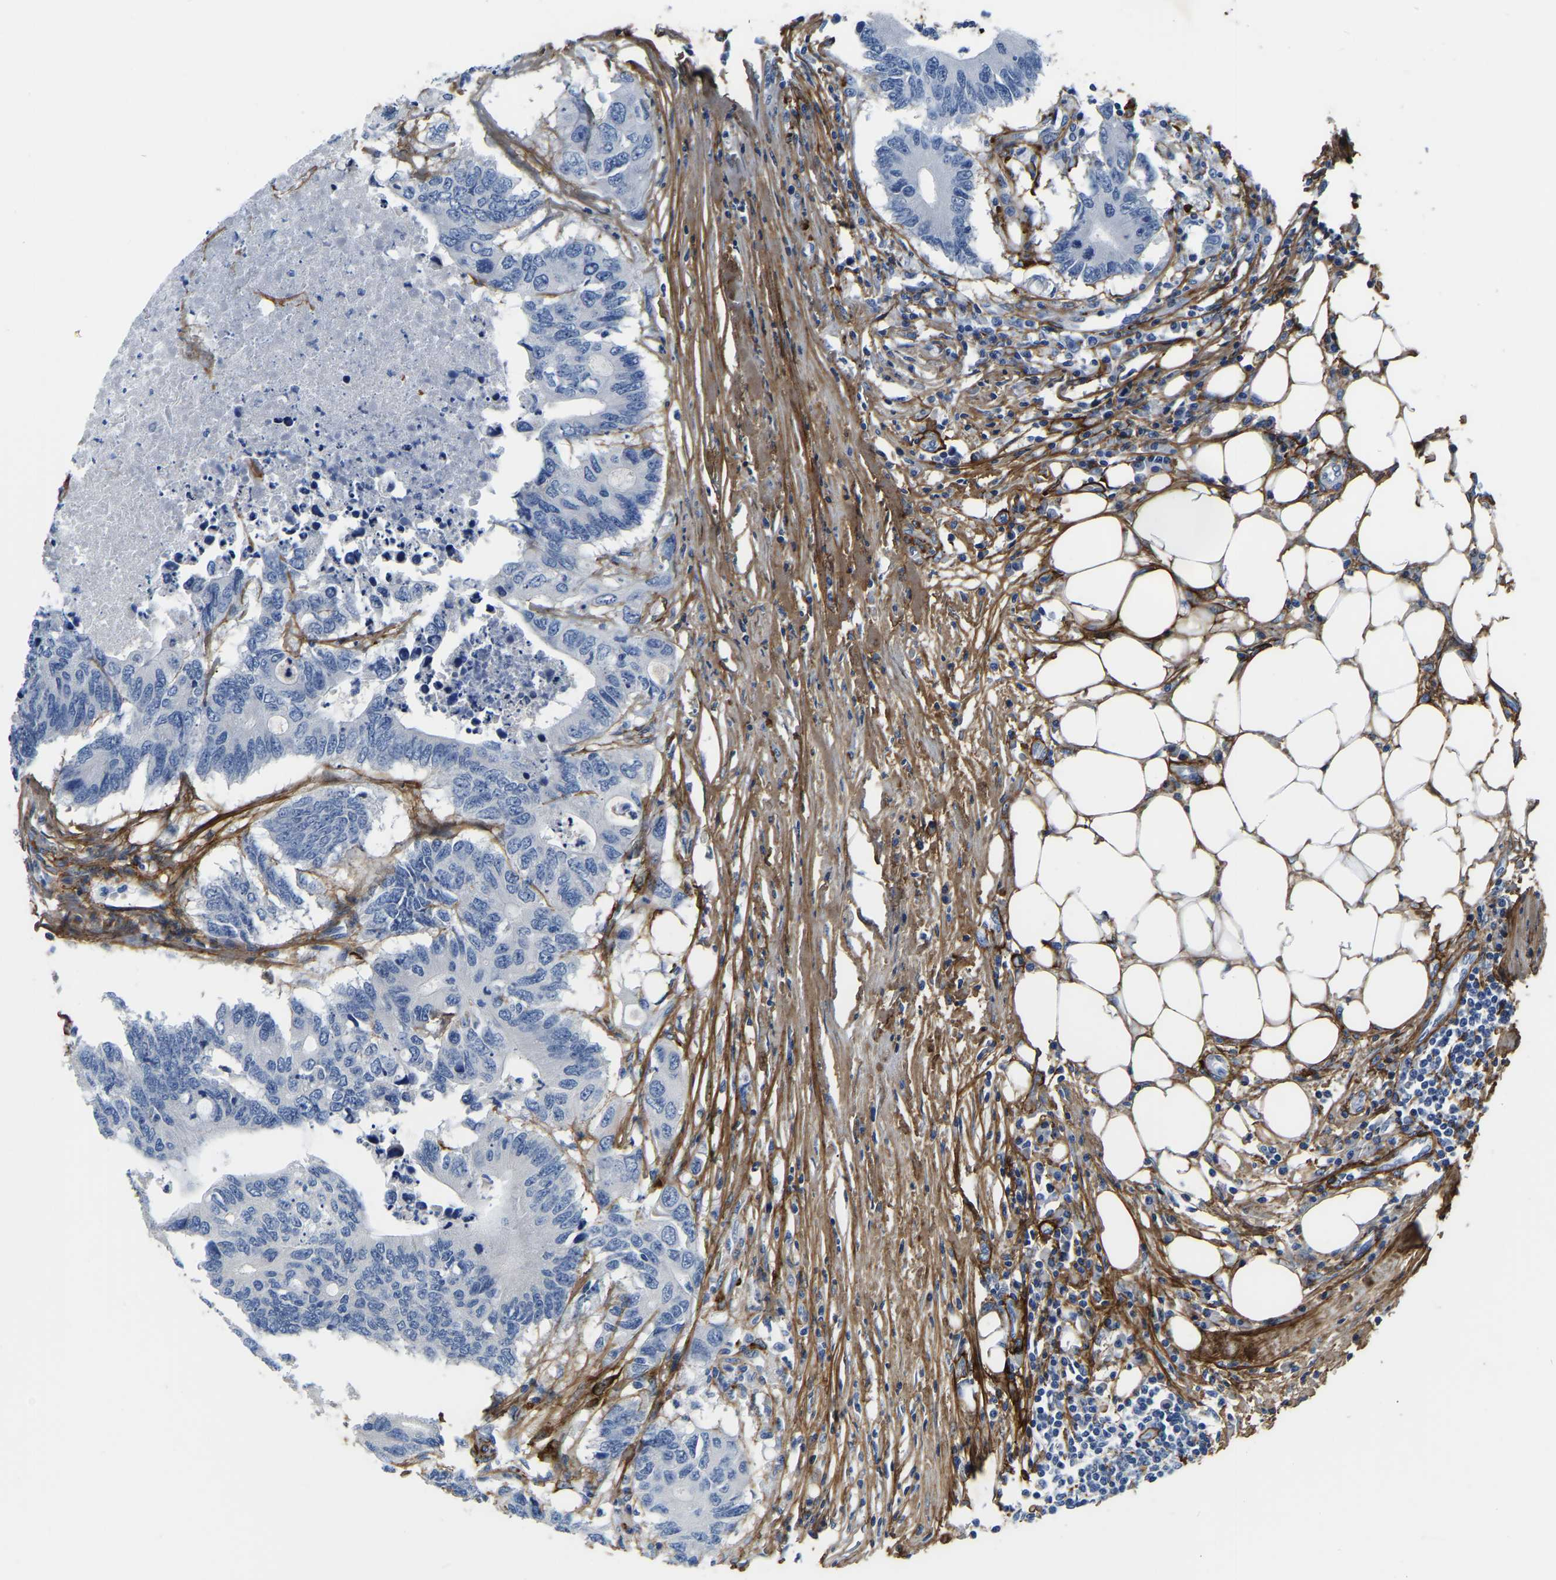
{"staining": {"intensity": "negative", "quantity": "none", "location": "none"}, "tissue": "colorectal cancer", "cell_type": "Tumor cells", "image_type": "cancer", "snomed": [{"axis": "morphology", "description": "Adenocarcinoma, NOS"}, {"axis": "topography", "description": "Colon"}], "caption": "Tumor cells are negative for protein expression in human colorectal cancer (adenocarcinoma).", "gene": "COL6A1", "patient": {"sex": "male", "age": 71}}